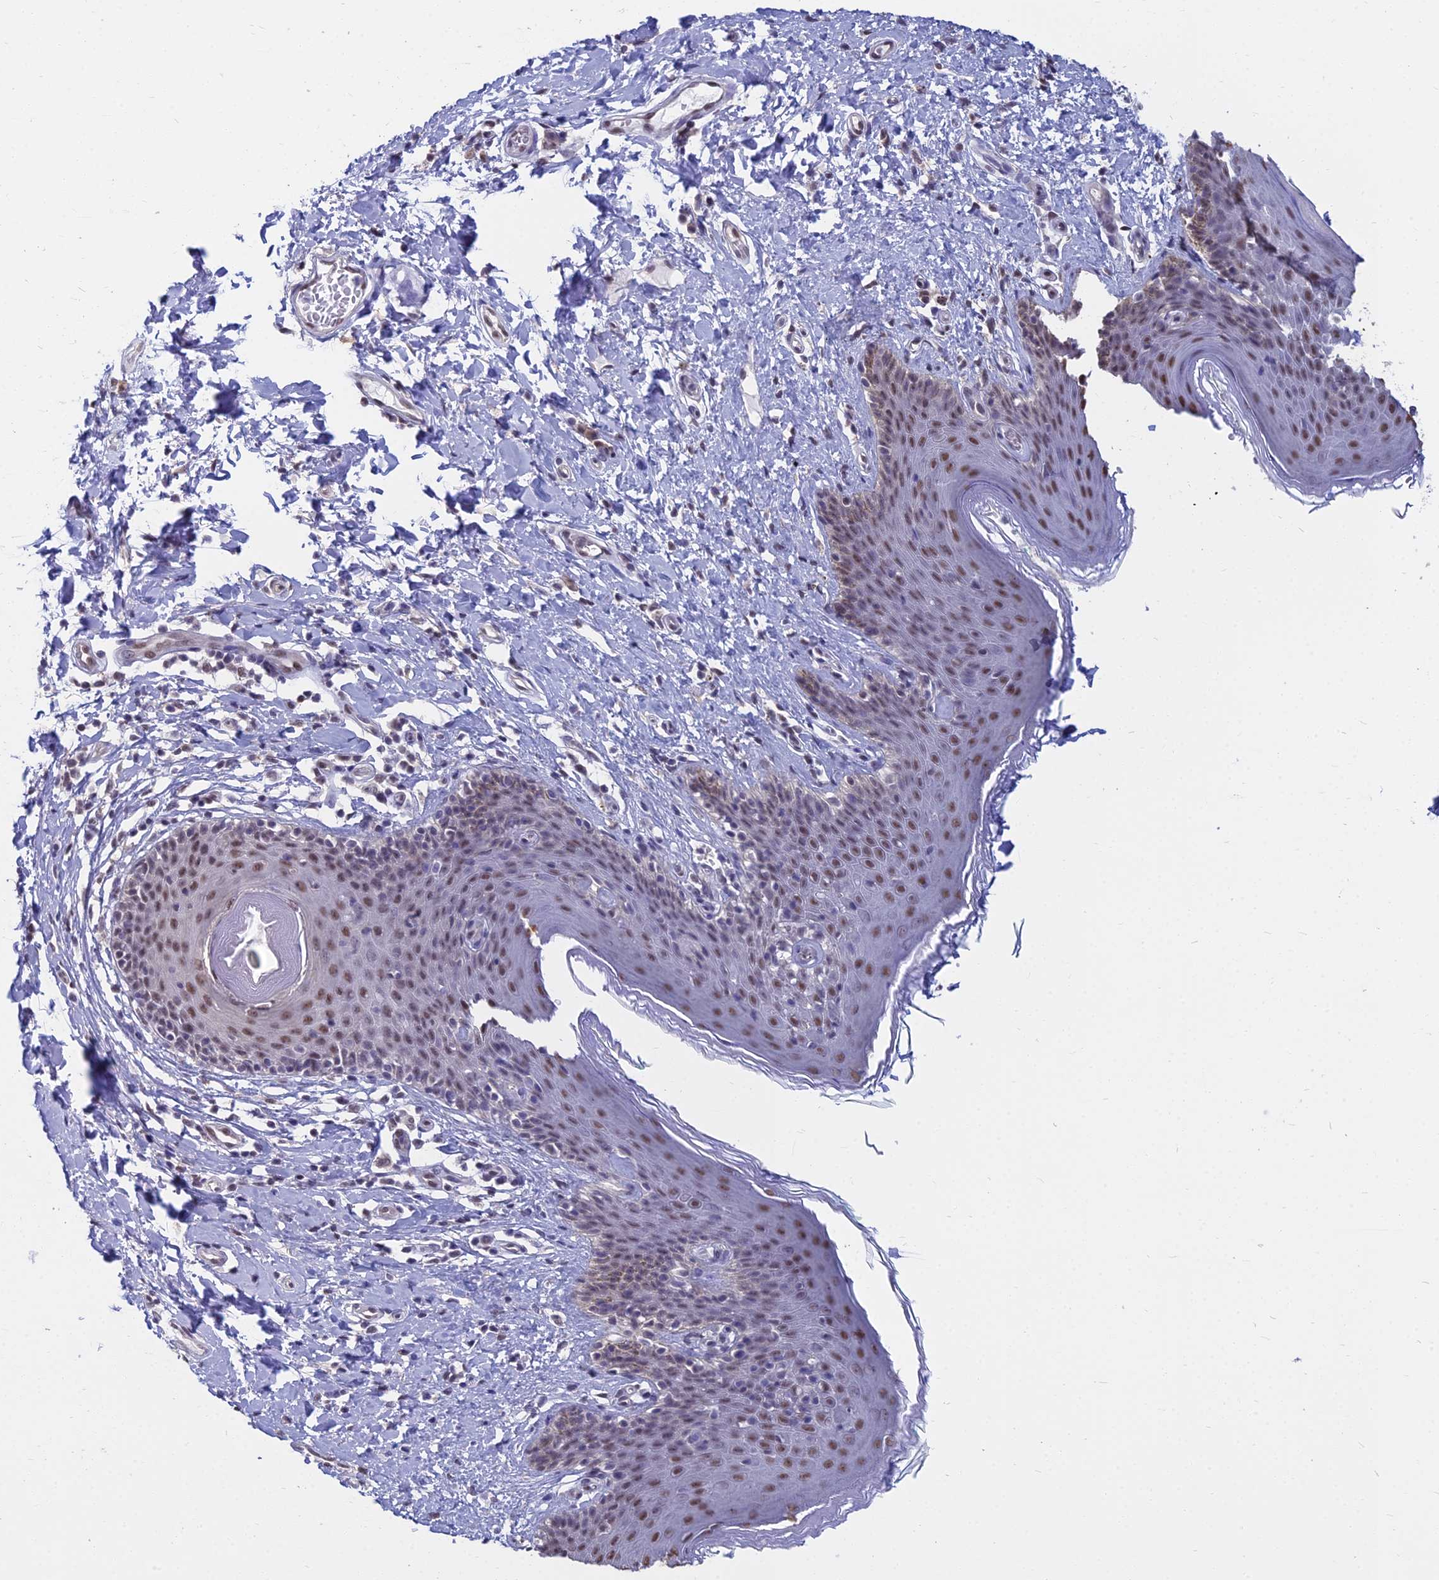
{"staining": {"intensity": "moderate", "quantity": ">75%", "location": "nuclear"}, "tissue": "skin", "cell_type": "Epidermal cells", "image_type": "normal", "snomed": [{"axis": "morphology", "description": "Normal tissue, NOS"}, {"axis": "topography", "description": "Vulva"}], "caption": "Protein staining of normal skin shows moderate nuclear staining in about >75% of epidermal cells.", "gene": "SRSF7", "patient": {"sex": "female", "age": 66}}